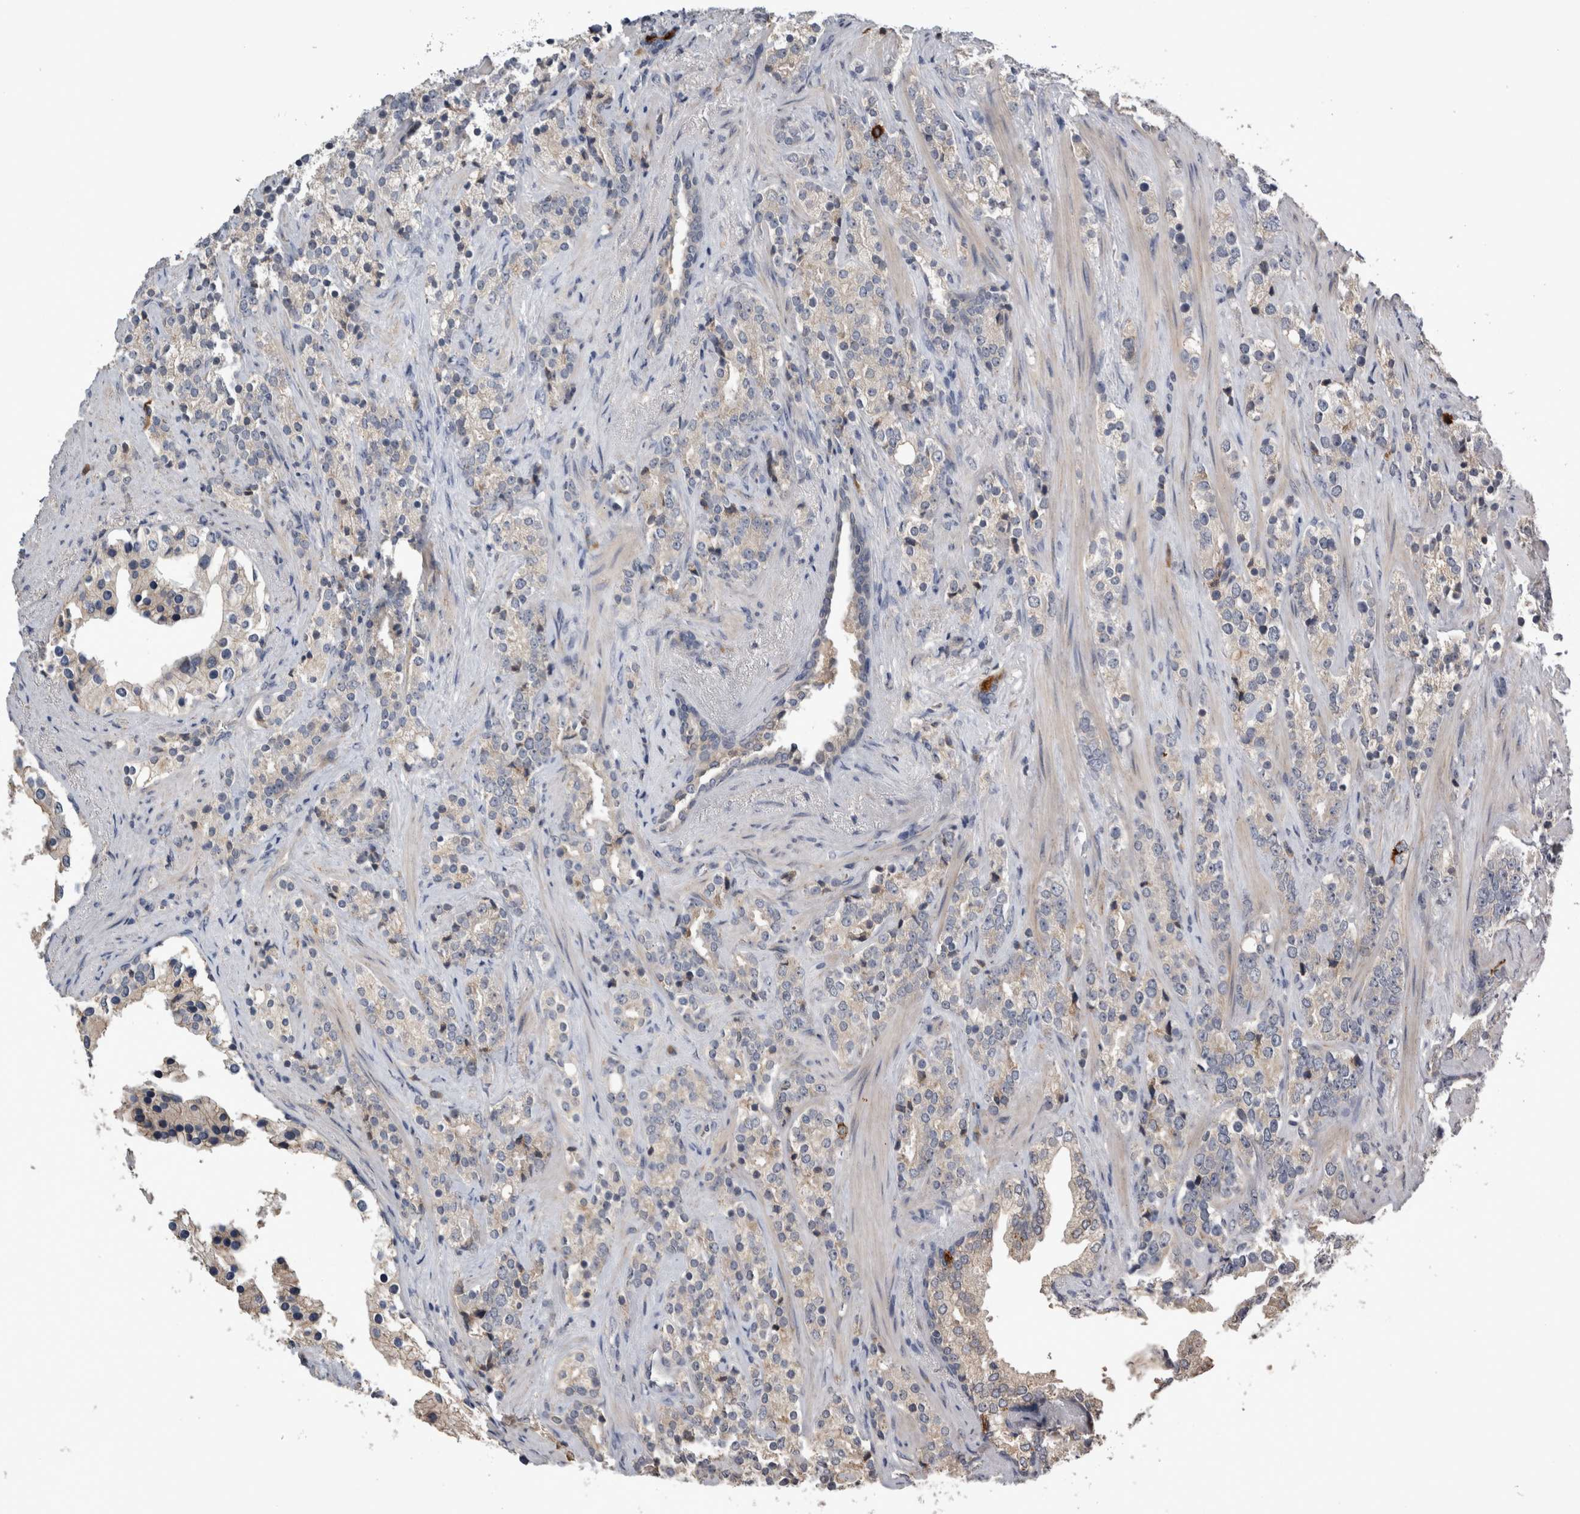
{"staining": {"intensity": "negative", "quantity": "none", "location": "none"}, "tissue": "prostate cancer", "cell_type": "Tumor cells", "image_type": "cancer", "snomed": [{"axis": "morphology", "description": "Adenocarcinoma, High grade"}, {"axis": "topography", "description": "Prostate"}], "caption": "This is an IHC histopathology image of prostate cancer. There is no positivity in tumor cells.", "gene": "ANXA13", "patient": {"sex": "male", "age": 71}}